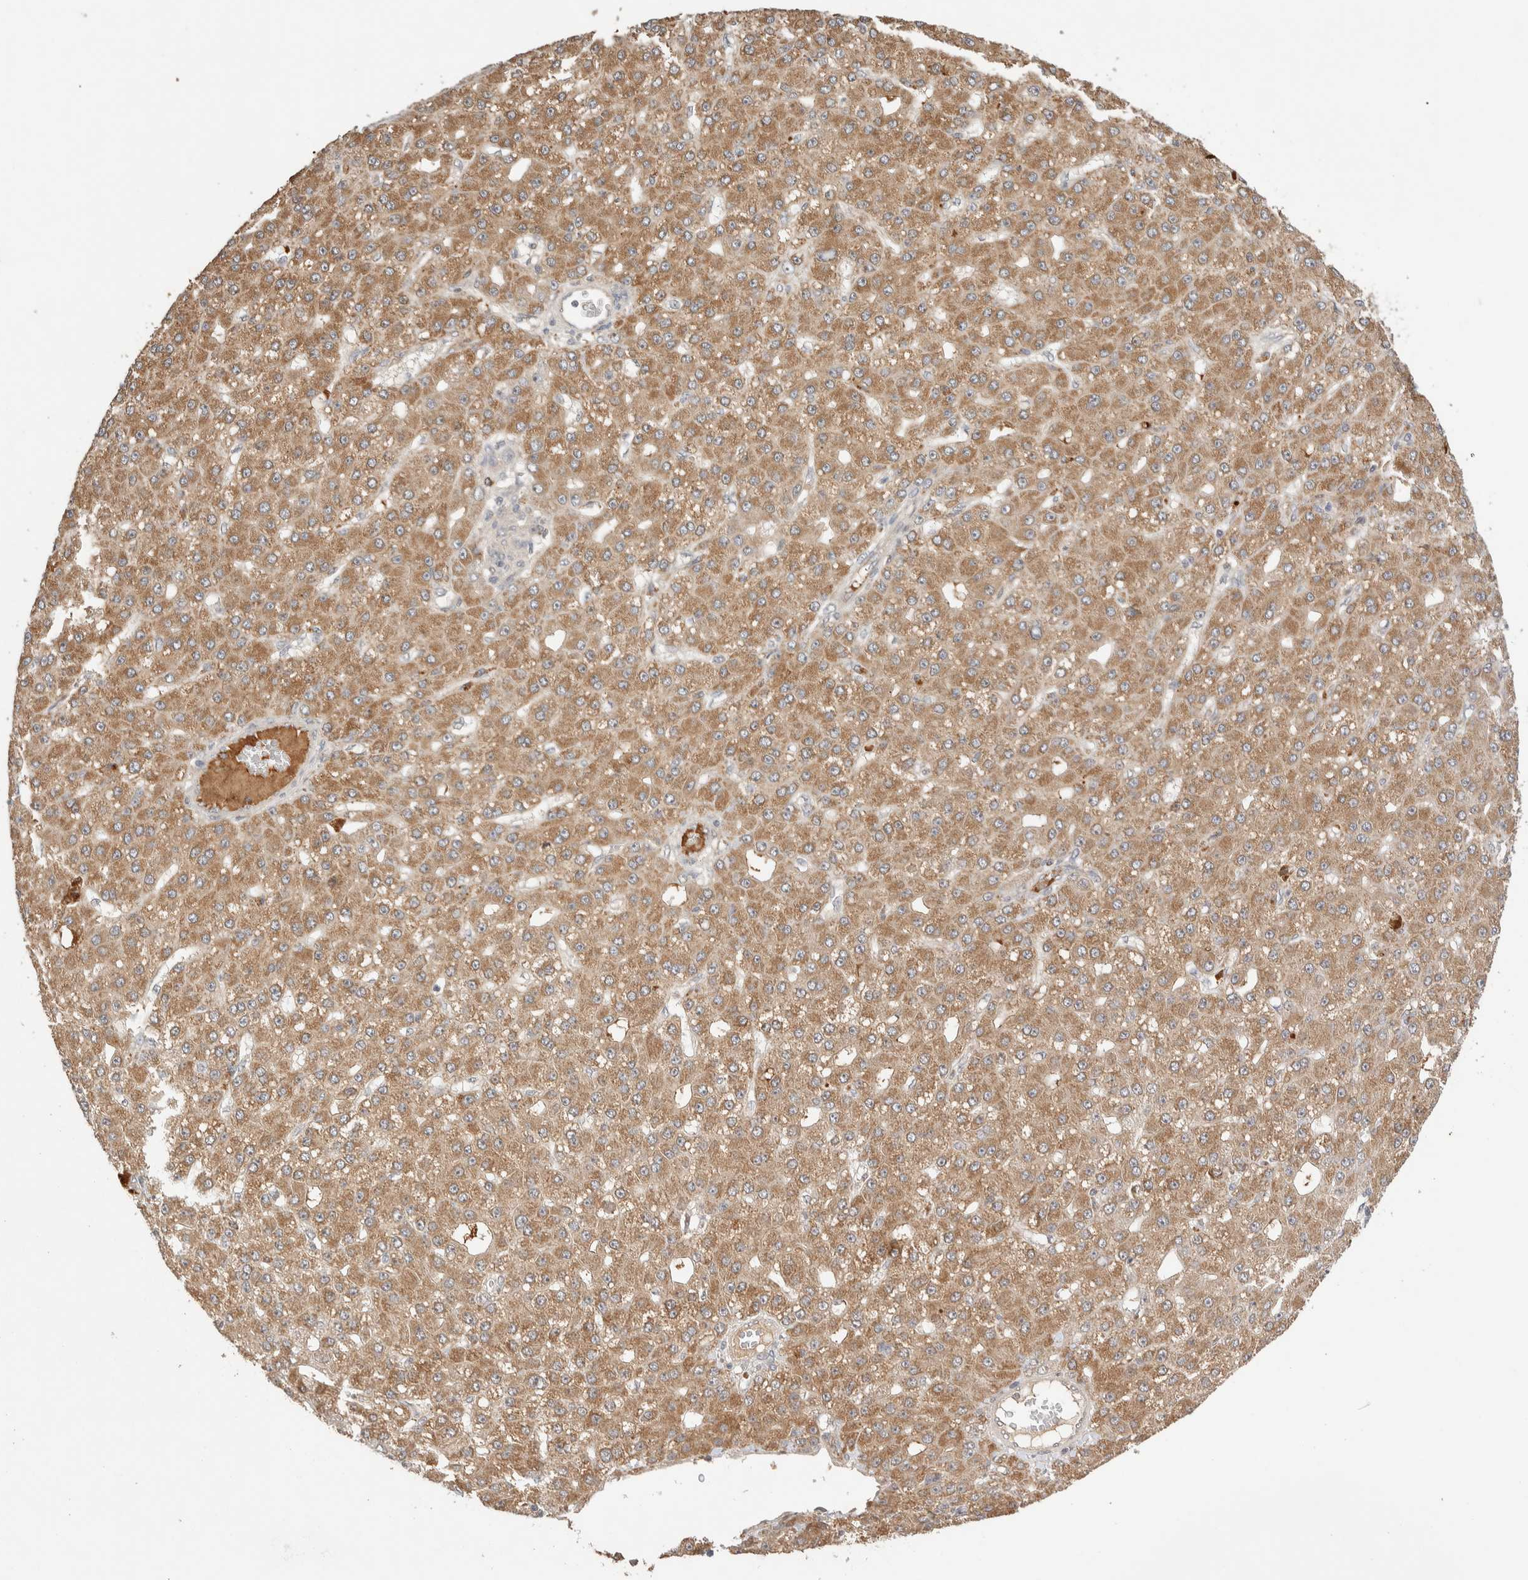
{"staining": {"intensity": "moderate", "quantity": ">75%", "location": "cytoplasmic/membranous"}, "tissue": "liver cancer", "cell_type": "Tumor cells", "image_type": "cancer", "snomed": [{"axis": "morphology", "description": "Carcinoma, Hepatocellular, NOS"}, {"axis": "topography", "description": "Liver"}], "caption": "Human liver cancer (hepatocellular carcinoma) stained with a protein marker reveals moderate staining in tumor cells.", "gene": "CASK", "patient": {"sex": "male", "age": 67}}